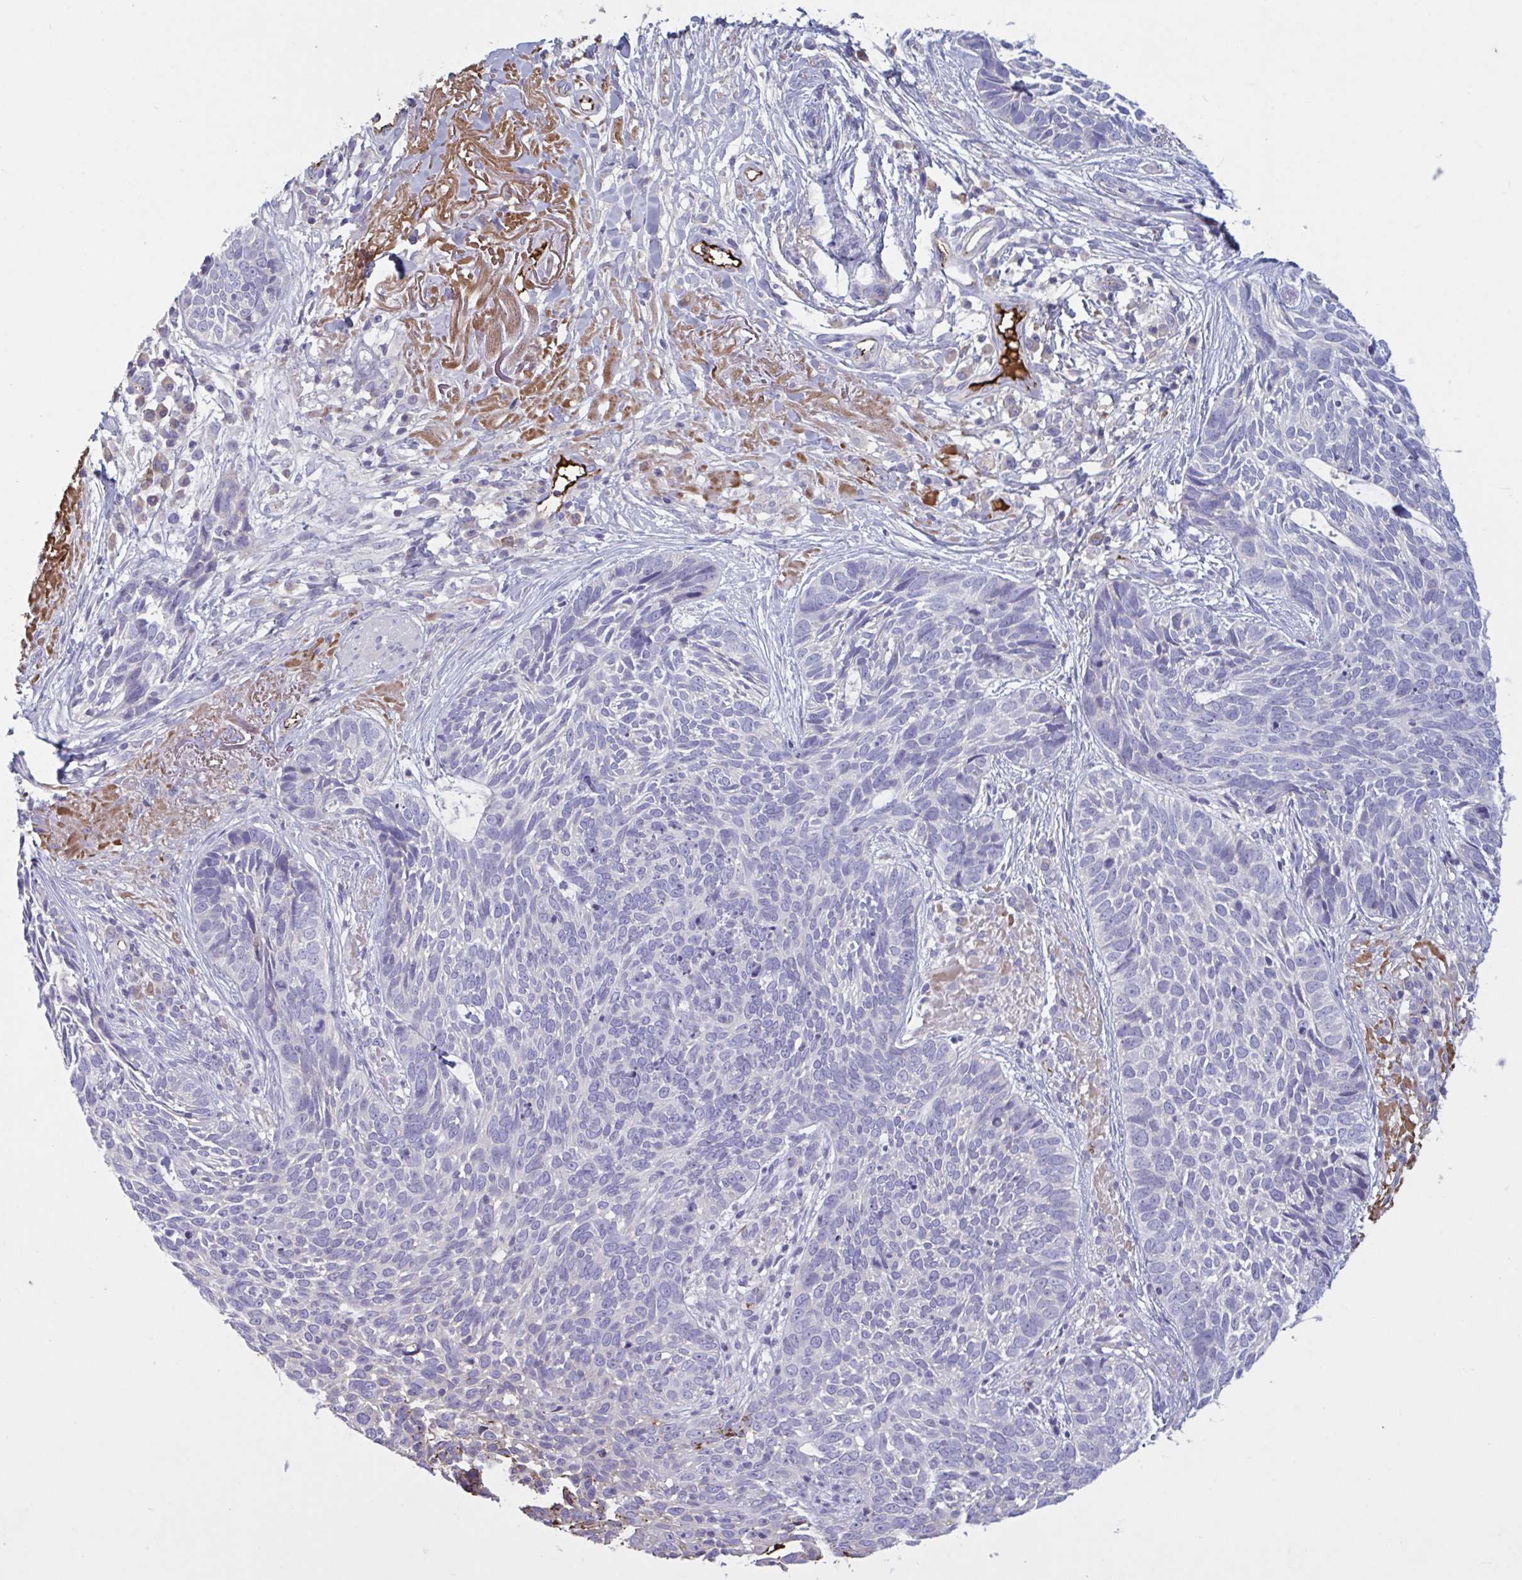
{"staining": {"intensity": "negative", "quantity": "none", "location": "none"}, "tissue": "skin cancer", "cell_type": "Tumor cells", "image_type": "cancer", "snomed": [{"axis": "morphology", "description": "Basal cell carcinoma"}, {"axis": "topography", "description": "Skin"}, {"axis": "topography", "description": "Skin of face"}], "caption": "Basal cell carcinoma (skin) was stained to show a protein in brown. There is no significant expression in tumor cells. (Immunohistochemistry, brightfield microscopy, high magnification).", "gene": "IL1R1", "patient": {"sex": "female", "age": 95}}